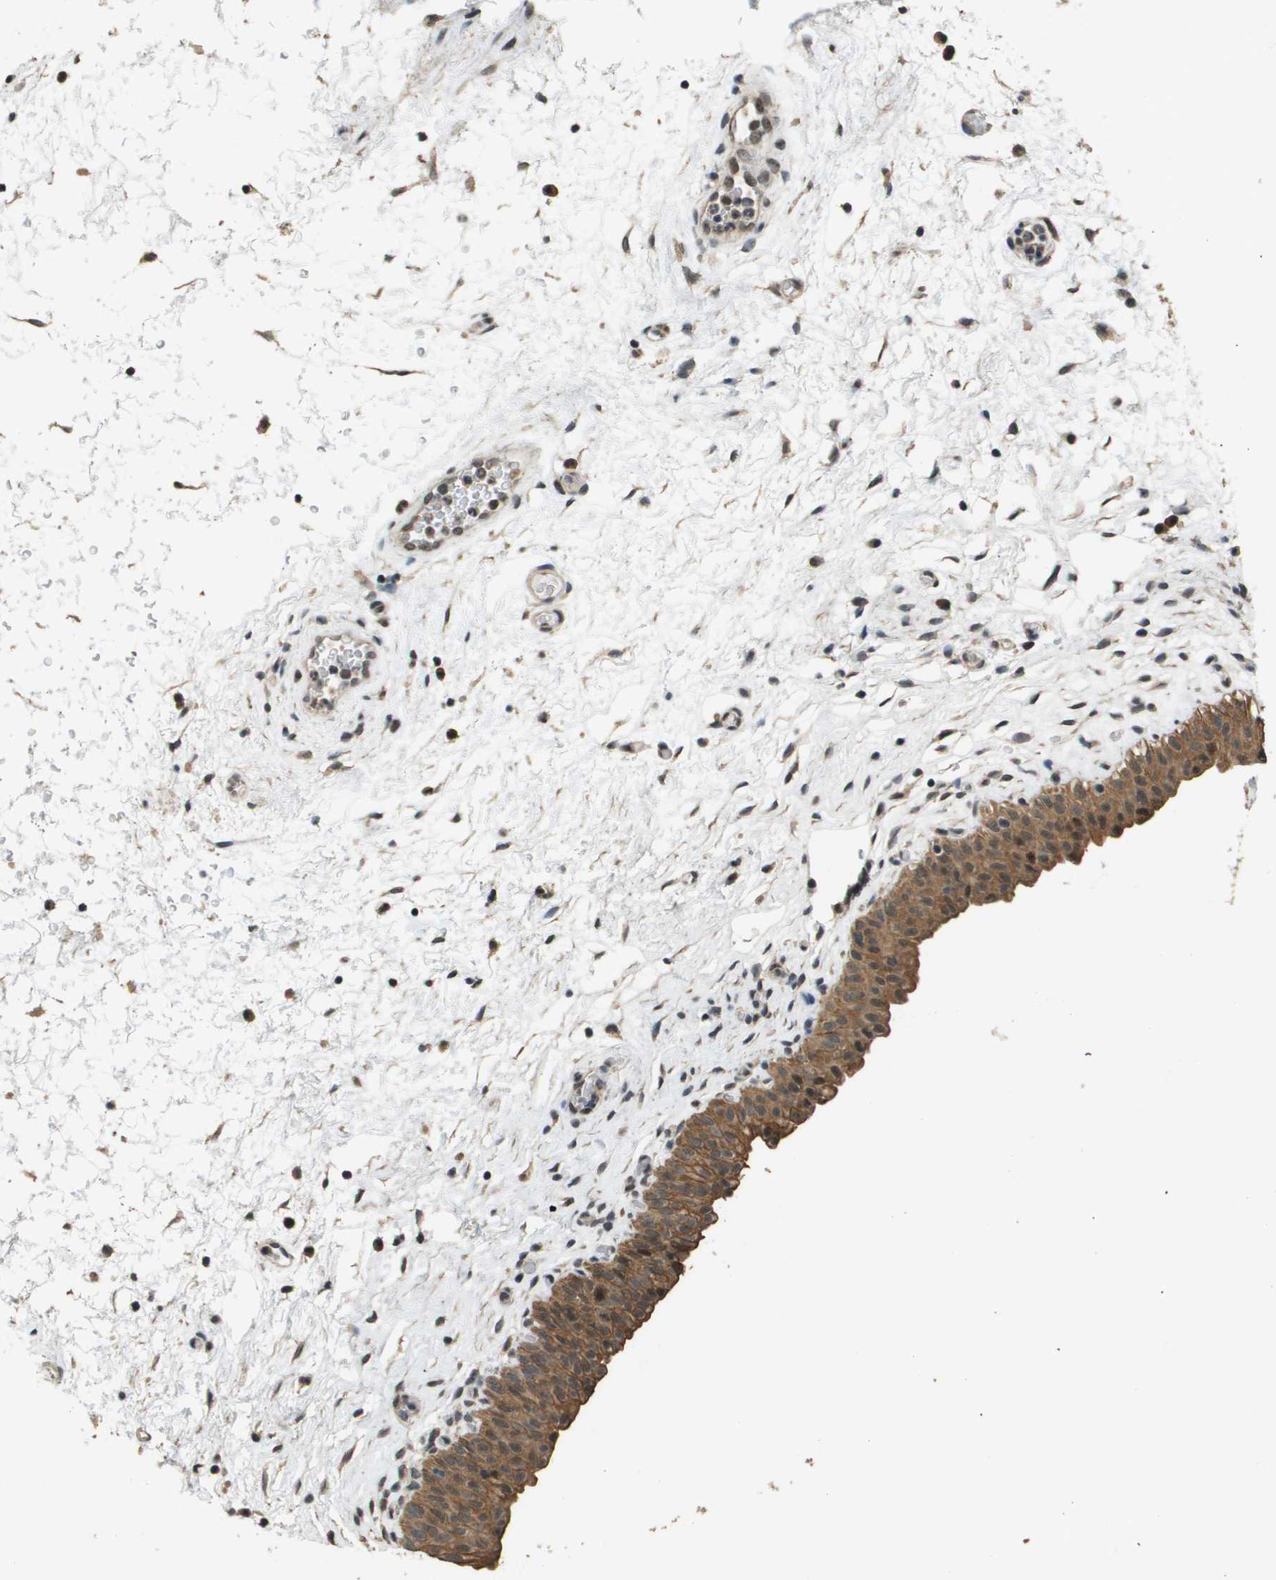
{"staining": {"intensity": "moderate", "quantity": ">75%", "location": "cytoplasmic/membranous"}, "tissue": "urinary bladder", "cell_type": "Urothelial cells", "image_type": "normal", "snomed": [{"axis": "morphology", "description": "Normal tissue, NOS"}, {"axis": "topography", "description": "Urinary bladder"}], "caption": "Protein analysis of benign urinary bladder displays moderate cytoplasmic/membranous expression in approximately >75% of urothelial cells. The staining was performed using DAB (3,3'-diaminobenzidine) to visualize the protein expression in brown, while the nuclei were stained in blue with hematoxylin (Magnification: 20x).", "gene": "FANCC", "patient": {"sex": "male", "age": 46}}